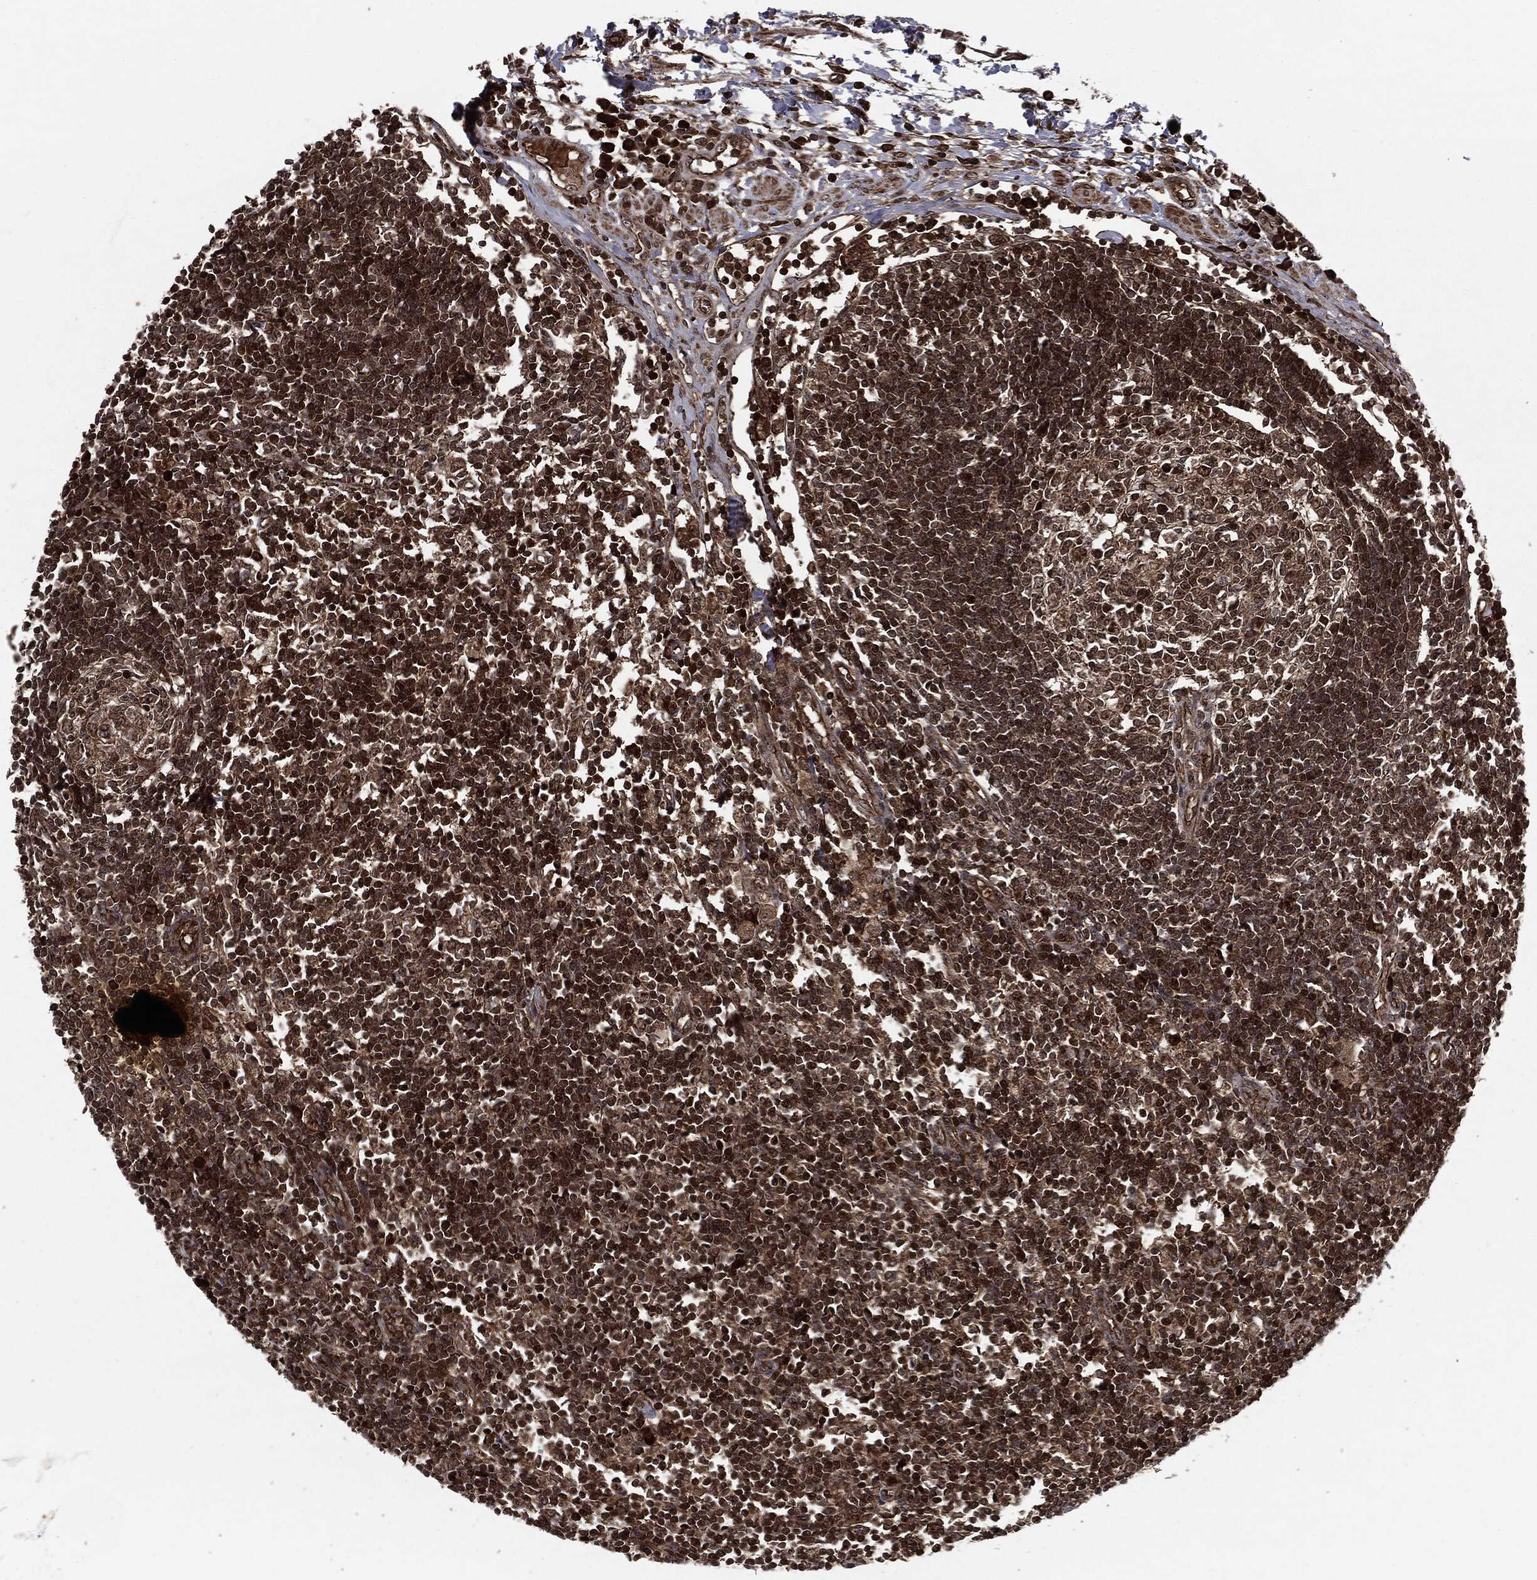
{"staining": {"intensity": "strong", "quantity": "<25%", "location": "nuclear"}, "tissue": "lymph node", "cell_type": "Germinal center cells", "image_type": "normal", "snomed": [{"axis": "morphology", "description": "Normal tissue, NOS"}, {"axis": "morphology", "description": "Adenocarcinoma, NOS"}, {"axis": "topography", "description": "Lymph node"}, {"axis": "topography", "description": "Pancreas"}], "caption": "Strong nuclear staining is appreciated in approximately <25% of germinal center cells in benign lymph node.", "gene": "CARD6", "patient": {"sex": "female", "age": 58}}